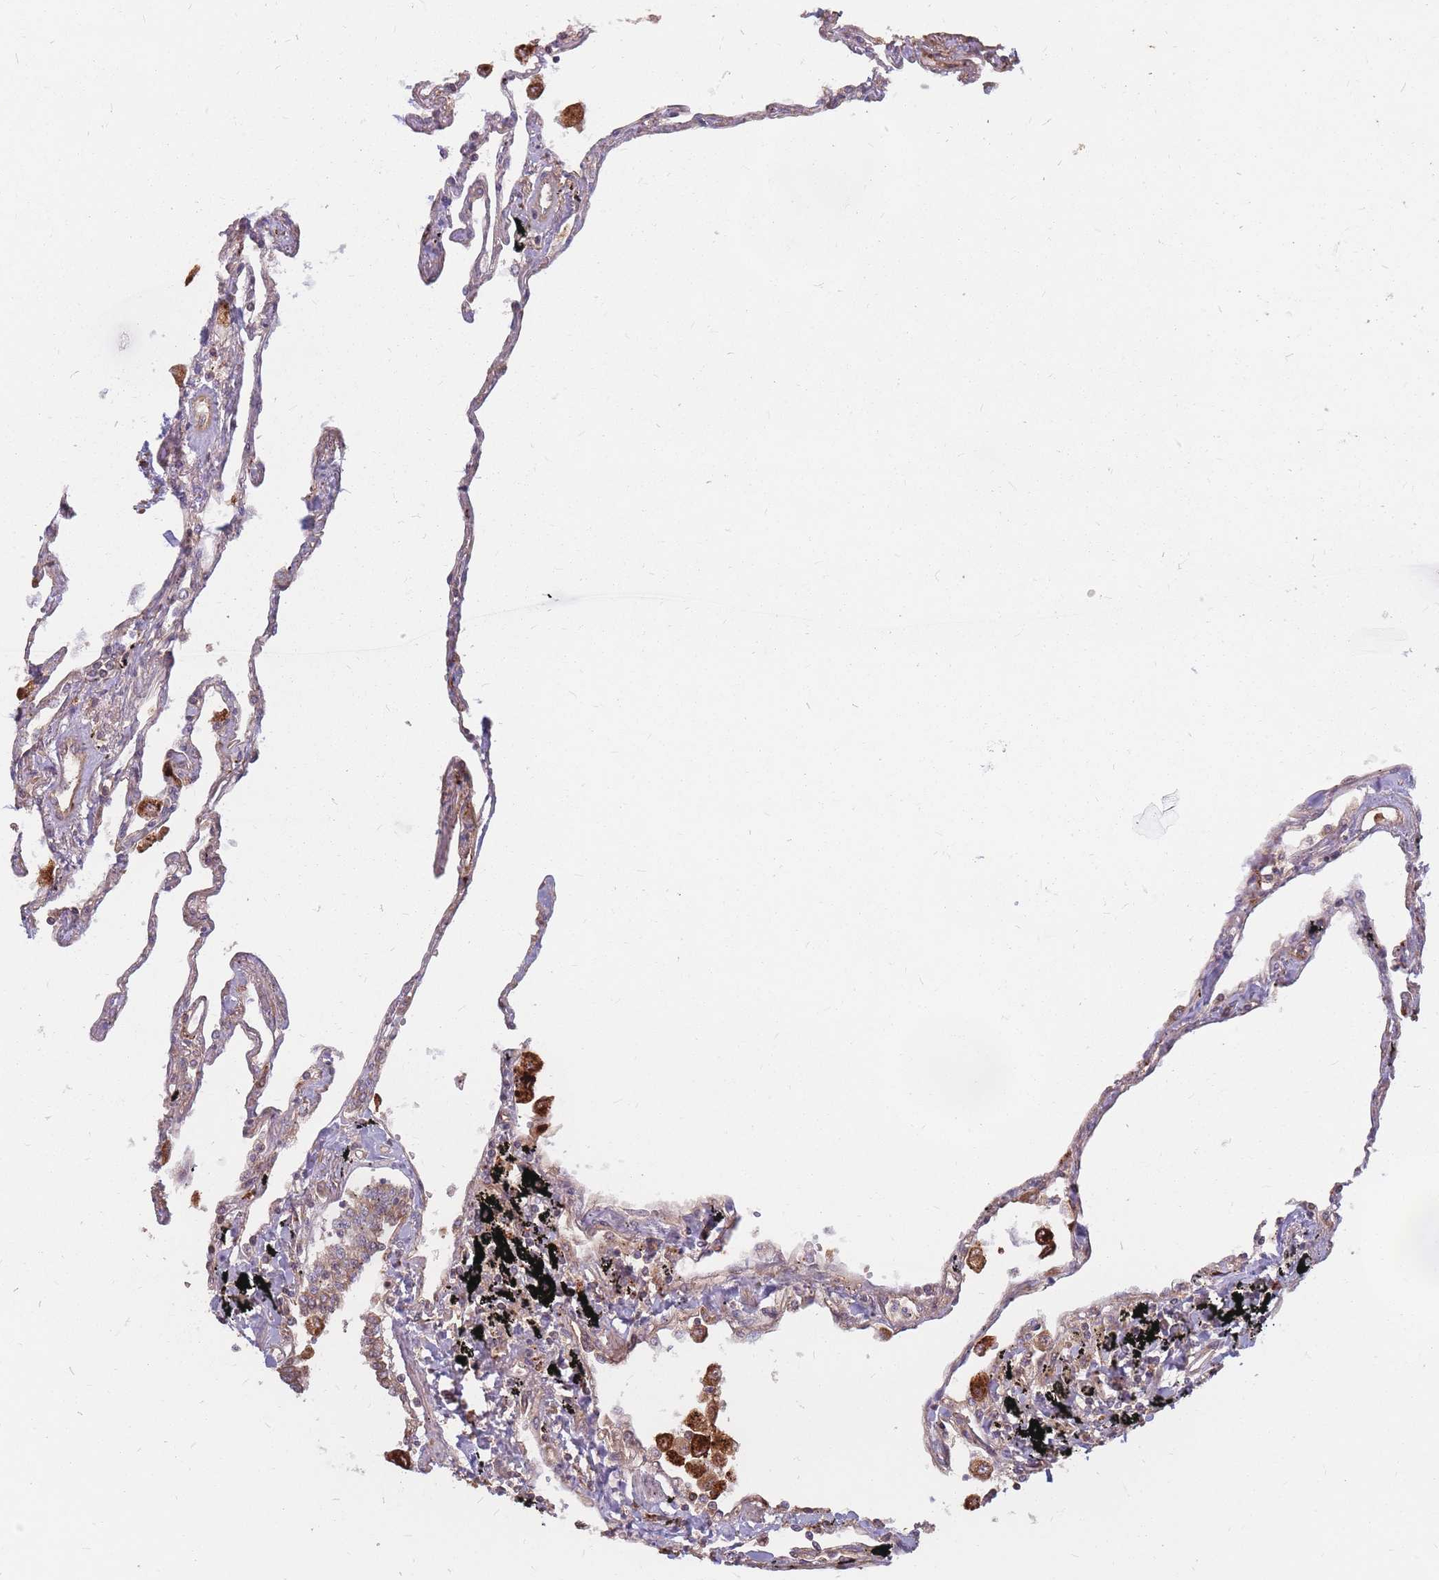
{"staining": {"intensity": "moderate", "quantity": "25%-75%", "location": "cytoplasmic/membranous"}, "tissue": "lung", "cell_type": "Alveolar cells", "image_type": "normal", "snomed": [{"axis": "morphology", "description": "Normal tissue, NOS"}, {"axis": "topography", "description": "Lung"}], "caption": "Brown immunohistochemical staining in benign human lung exhibits moderate cytoplasmic/membranous expression in approximately 25%-75% of alveolar cells. (DAB (3,3'-diaminobenzidine) = brown stain, brightfield microscopy at high magnification).", "gene": "RASSF2", "patient": {"sex": "female", "age": 67}}